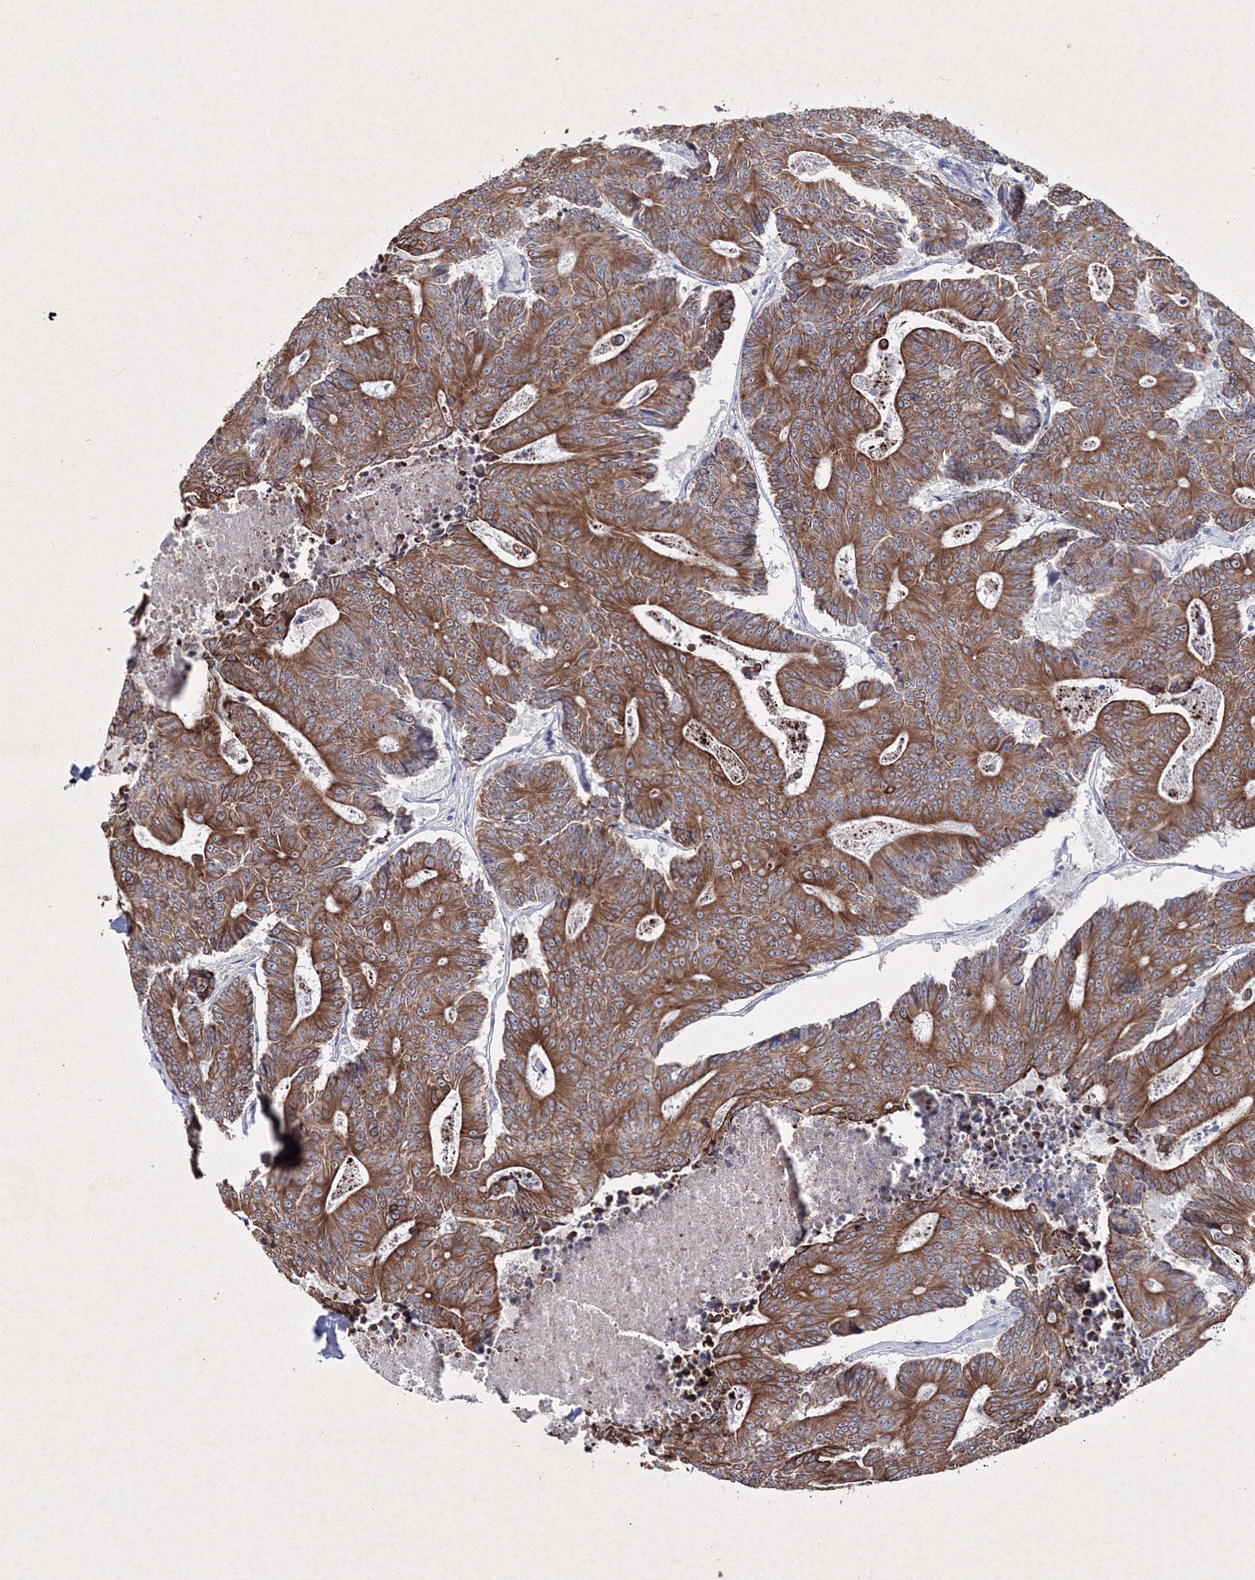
{"staining": {"intensity": "strong", "quantity": ">75%", "location": "cytoplasmic/membranous"}, "tissue": "colorectal cancer", "cell_type": "Tumor cells", "image_type": "cancer", "snomed": [{"axis": "morphology", "description": "Adenocarcinoma, NOS"}, {"axis": "topography", "description": "Colon"}], "caption": "This is an image of immunohistochemistry (IHC) staining of colorectal adenocarcinoma, which shows strong positivity in the cytoplasmic/membranous of tumor cells.", "gene": "SMIM29", "patient": {"sex": "male", "age": 83}}